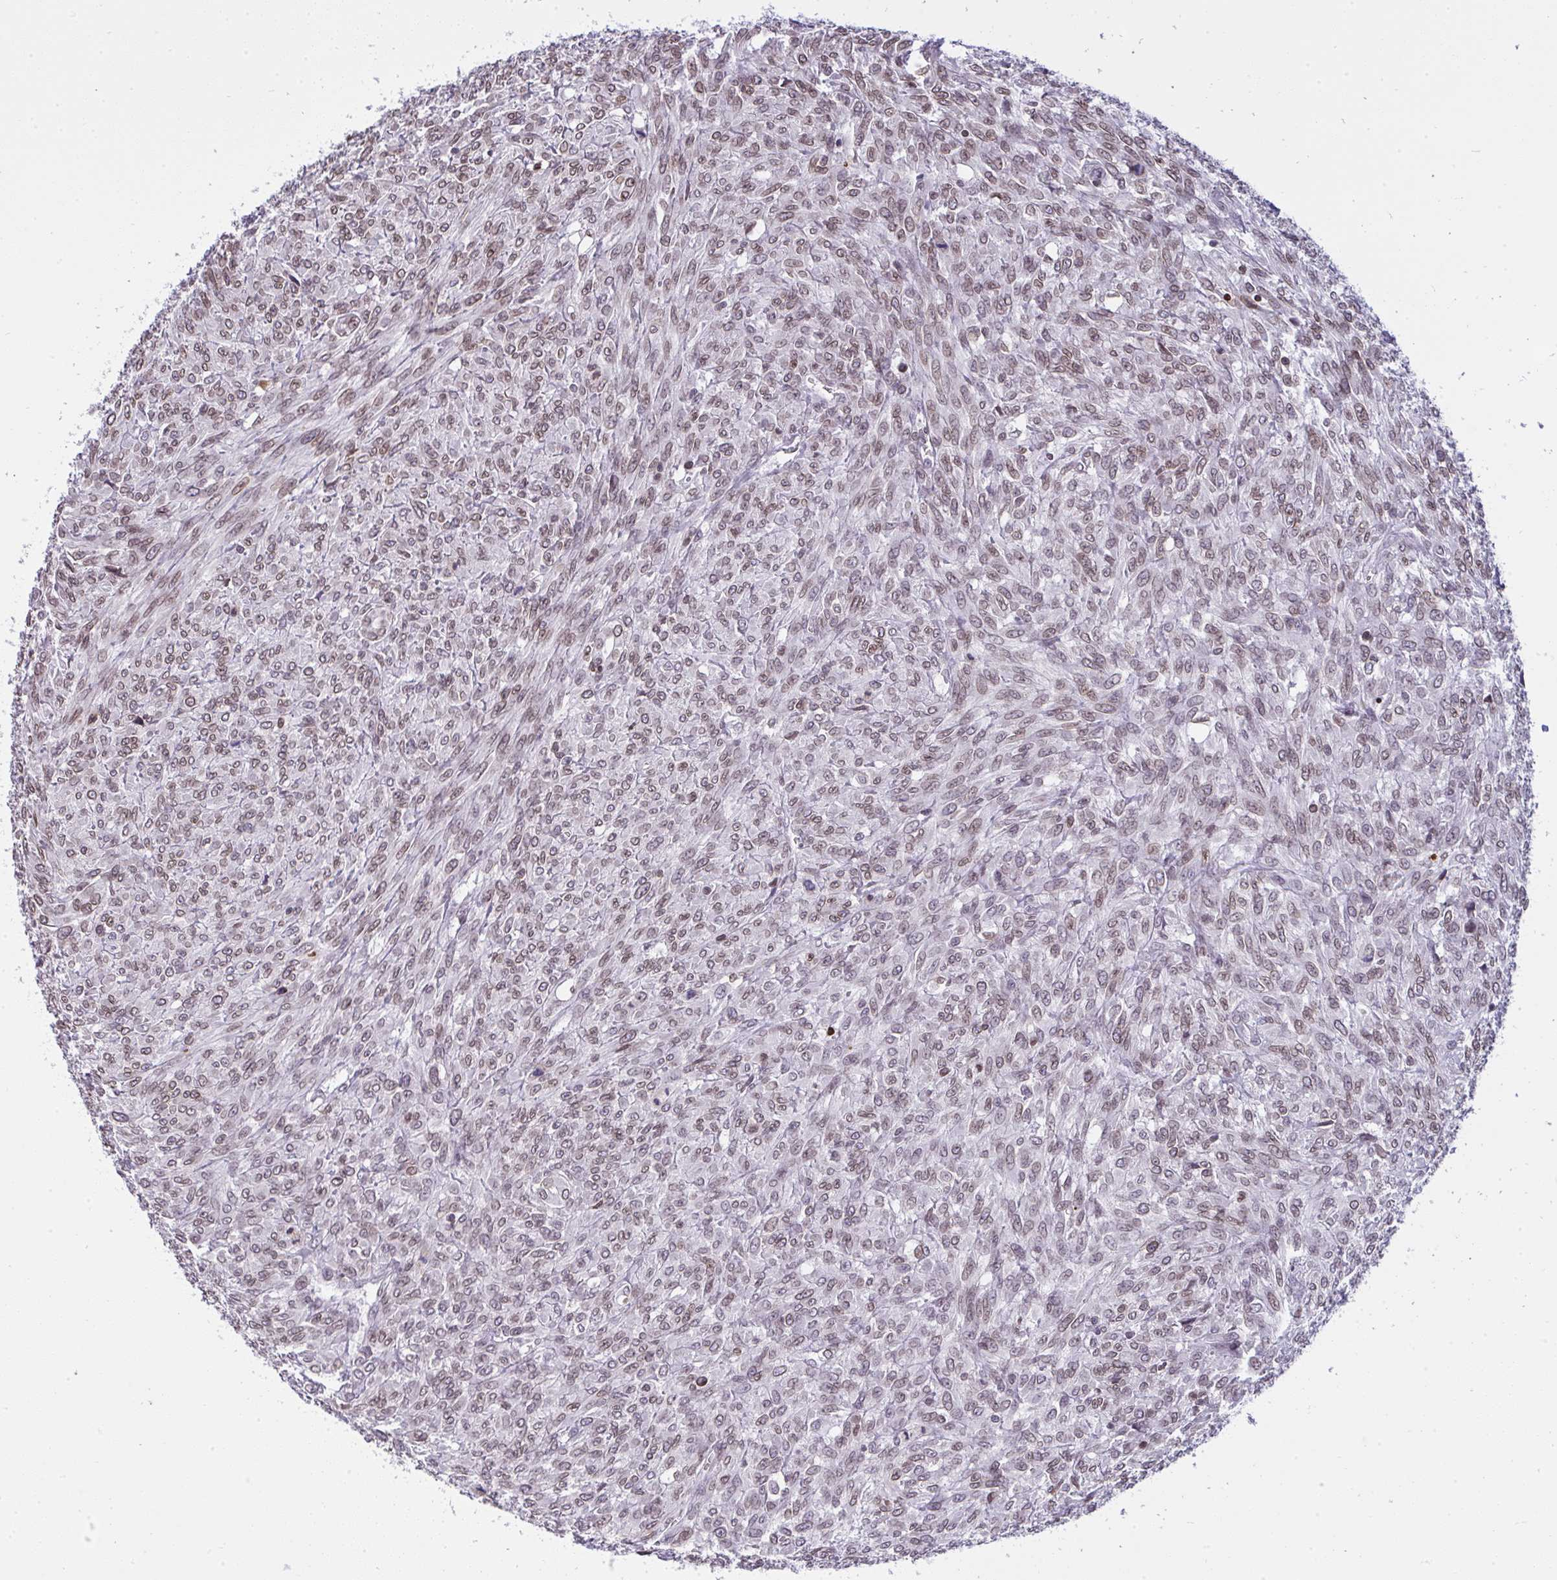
{"staining": {"intensity": "weak", "quantity": ">75%", "location": "cytoplasmic/membranous,nuclear"}, "tissue": "renal cancer", "cell_type": "Tumor cells", "image_type": "cancer", "snomed": [{"axis": "morphology", "description": "Adenocarcinoma, NOS"}, {"axis": "topography", "description": "Kidney"}], "caption": "Adenocarcinoma (renal) stained for a protein (brown) reveals weak cytoplasmic/membranous and nuclear positive positivity in about >75% of tumor cells.", "gene": "LMNB2", "patient": {"sex": "male", "age": 58}}